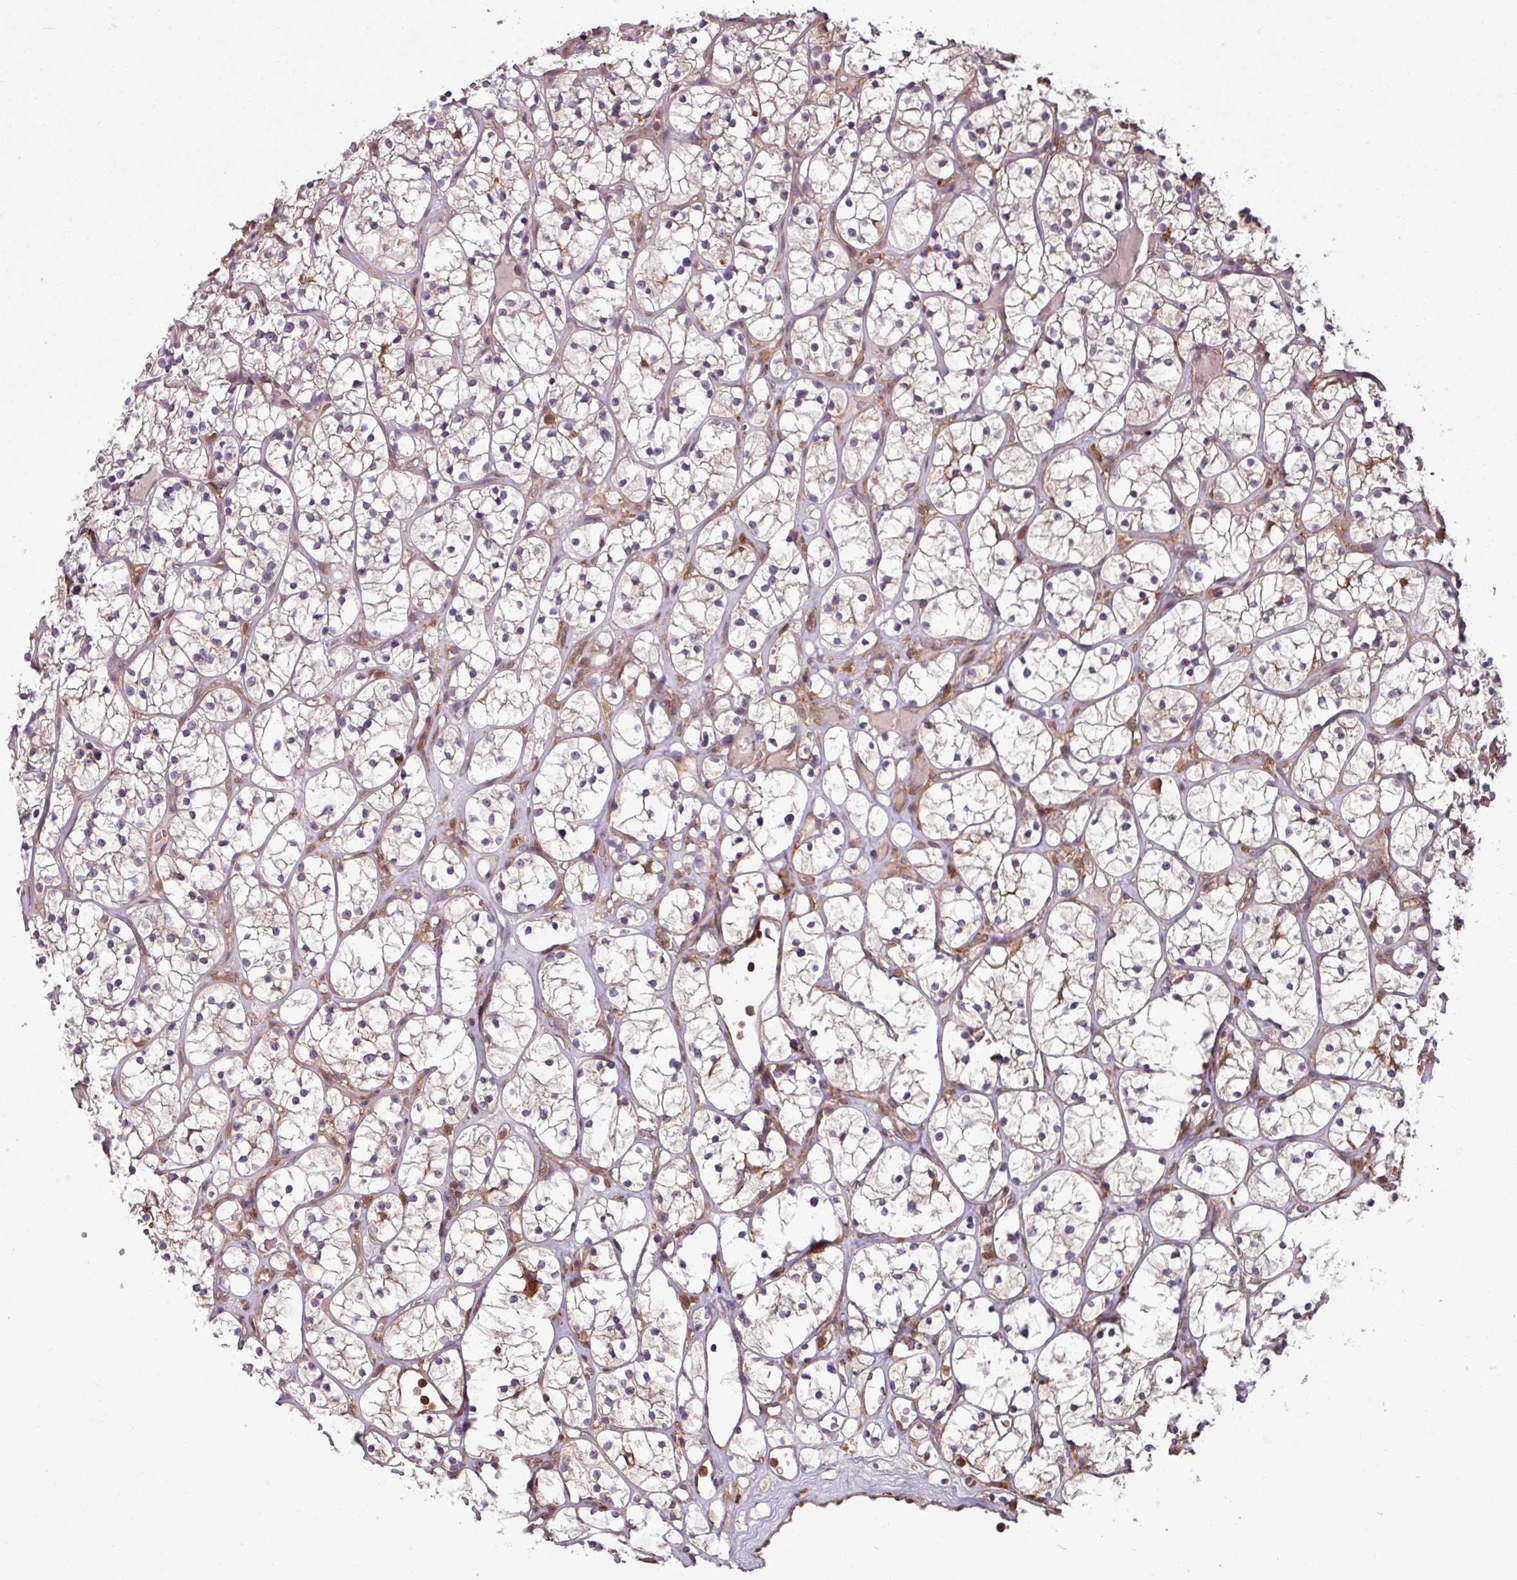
{"staining": {"intensity": "weak", "quantity": "25%-75%", "location": "cytoplasmic/membranous"}, "tissue": "renal cancer", "cell_type": "Tumor cells", "image_type": "cancer", "snomed": [{"axis": "morphology", "description": "Adenocarcinoma, NOS"}, {"axis": "topography", "description": "Kidney"}], "caption": "Renal adenocarcinoma tissue displays weak cytoplasmic/membranous positivity in approximately 25%-75% of tumor cells (Brightfield microscopy of DAB IHC at high magnification).", "gene": "SH3BGRL", "patient": {"sex": "female", "age": 64}}